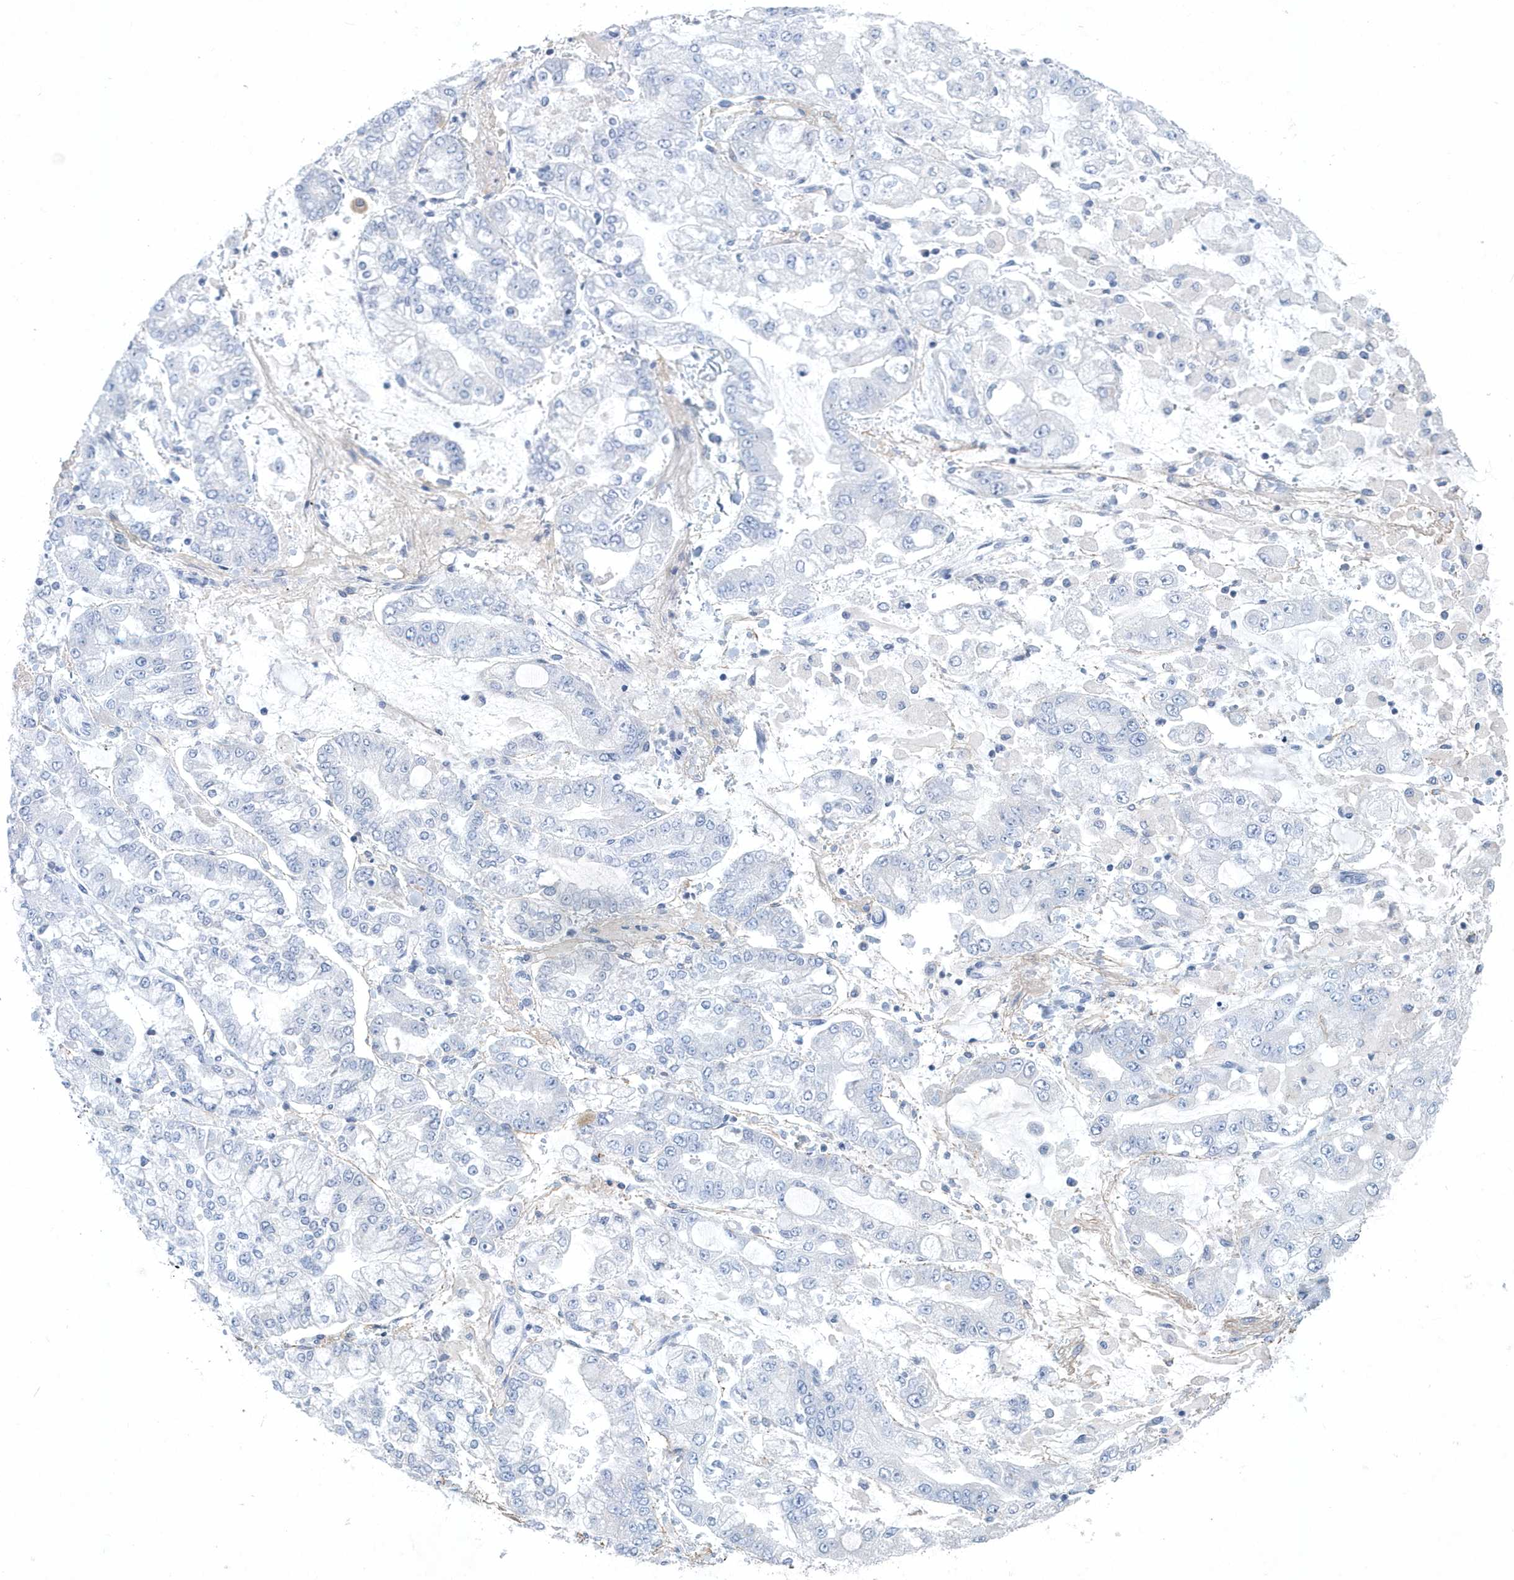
{"staining": {"intensity": "negative", "quantity": "none", "location": "none"}, "tissue": "stomach cancer", "cell_type": "Tumor cells", "image_type": "cancer", "snomed": [{"axis": "morphology", "description": "Normal tissue, NOS"}, {"axis": "morphology", "description": "Adenocarcinoma, NOS"}, {"axis": "topography", "description": "Stomach, upper"}, {"axis": "topography", "description": "Stomach"}], "caption": "Immunohistochemical staining of stomach cancer (adenocarcinoma) exhibits no significant expression in tumor cells.", "gene": "SPATA18", "patient": {"sex": "male", "age": 76}}